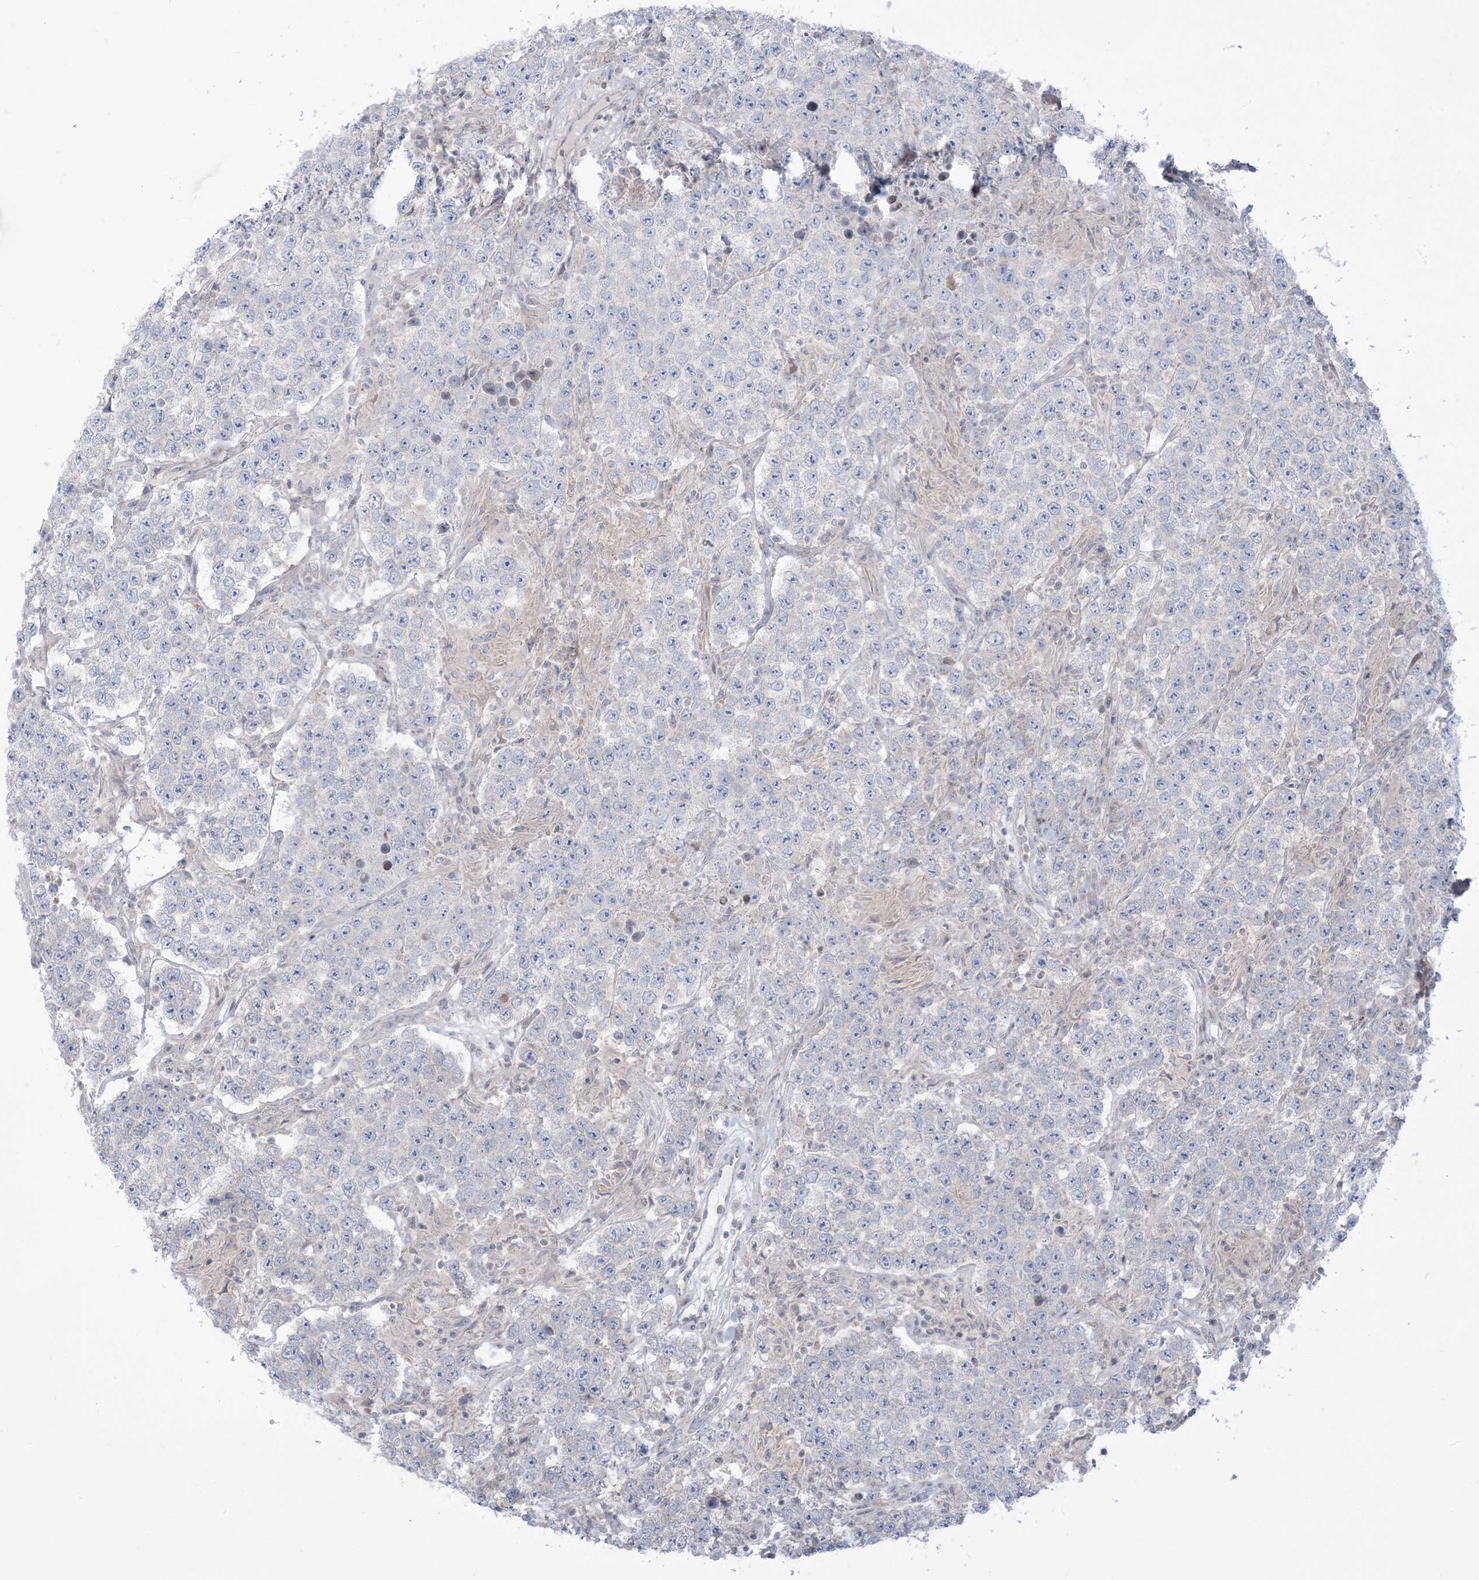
{"staining": {"intensity": "negative", "quantity": "none", "location": "none"}, "tissue": "testis cancer", "cell_type": "Tumor cells", "image_type": "cancer", "snomed": [{"axis": "morphology", "description": "Normal tissue, NOS"}, {"axis": "morphology", "description": "Urothelial carcinoma, High grade"}, {"axis": "morphology", "description": "Seminoma, NOS"}, {"axis": "morphology", "description": "Carcinoma, Embryonal, NOS"}, {"axis": "topography", "description": "Urinary bladder"}, {"axis": "topography", "description": "Testis"}], "caption": "Tumor cells show no significant protein staining in high-grade urothelial carcinoma (testis).", "gene": "AFTPH", "patient": {"sex": "male", "age": 41}}